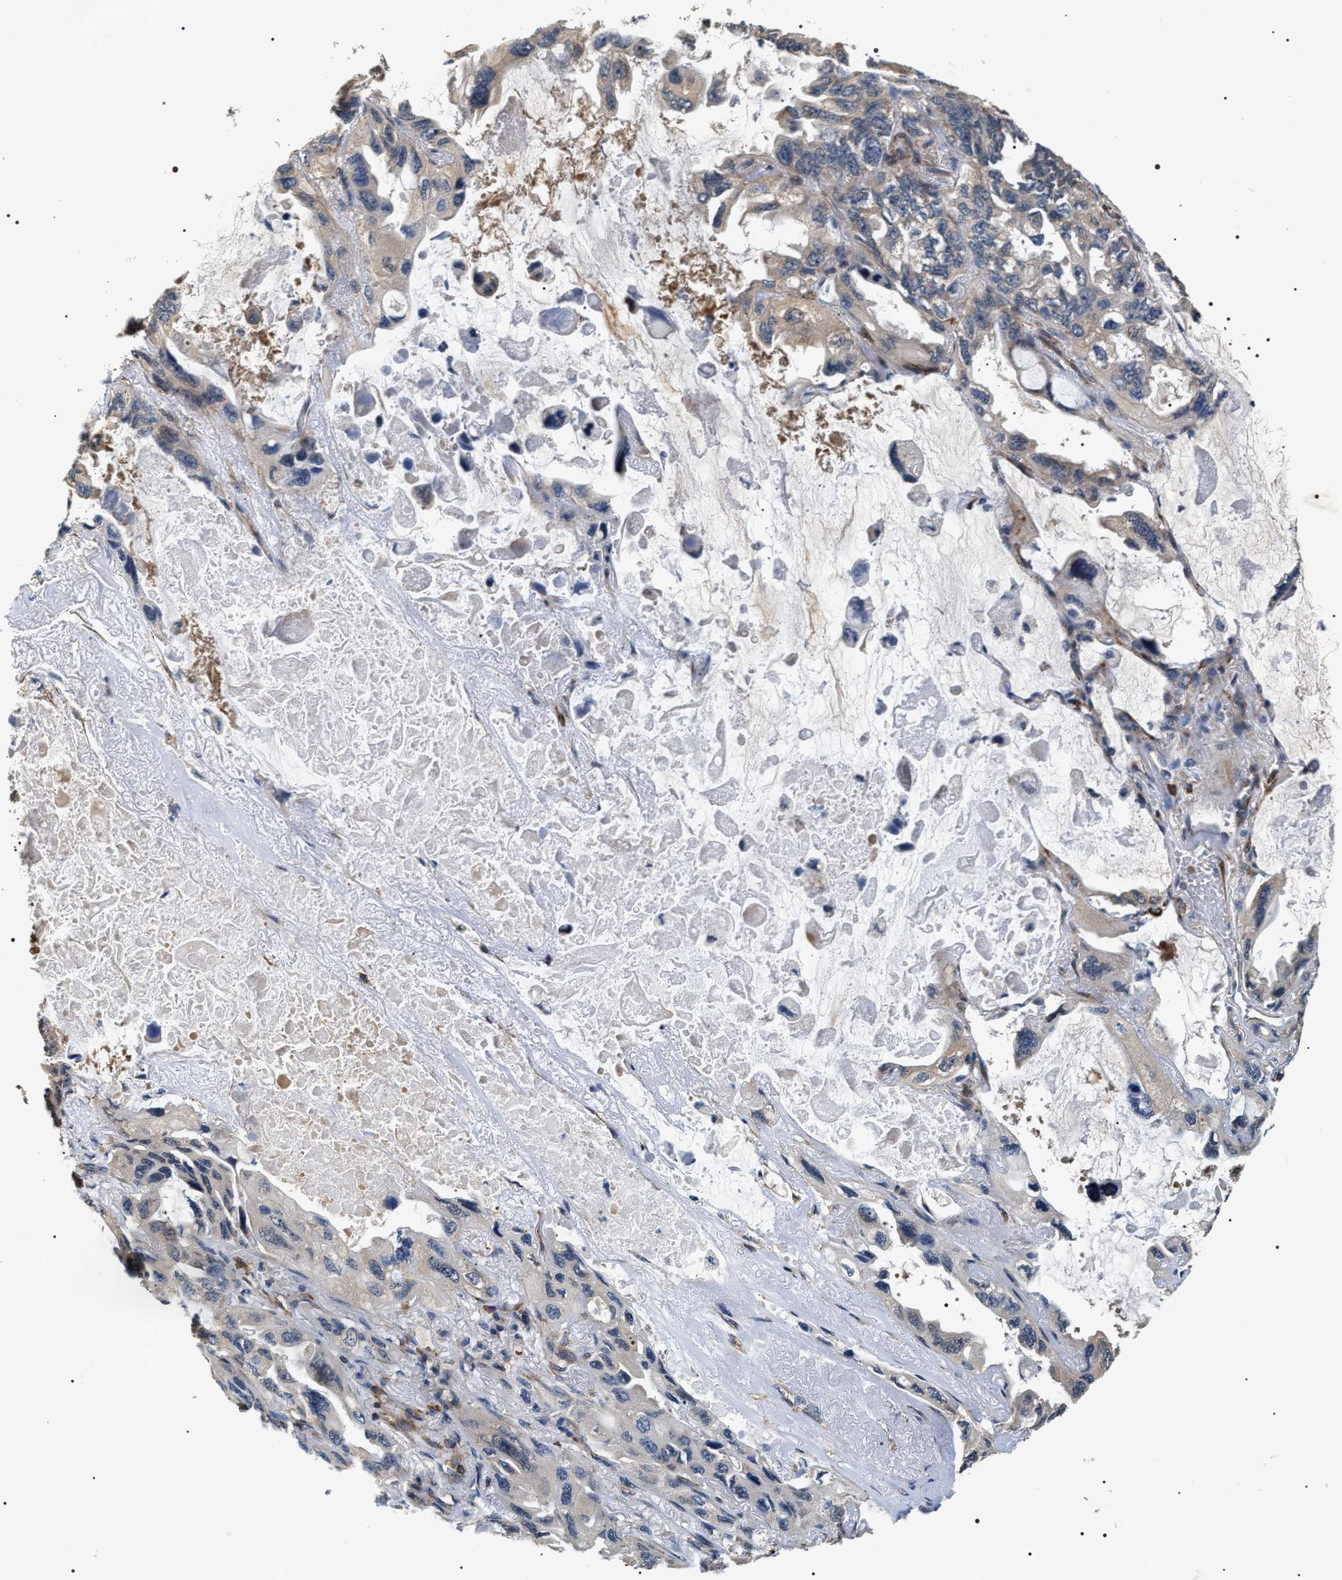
{"staining": {"intensity": "negative", "quantity": "none", "location": "none"}, "tissue": "lung cancer", "cell_type": "Tumor cells", "image_type": "cancer", "snomed": [{"axis": "morphology", "description": "Squamous cell carcinoma, NOS"}, {"axis": "topography", "description": "Lung"}], "caption": "A high-resolution micrograph shows immunohistochemistry staining of lung cancer, which demonstrates no significant staining in tumor cells.", "gene": "ZC3HAV1L", "patient": {"sex": "female", "age": 73}}